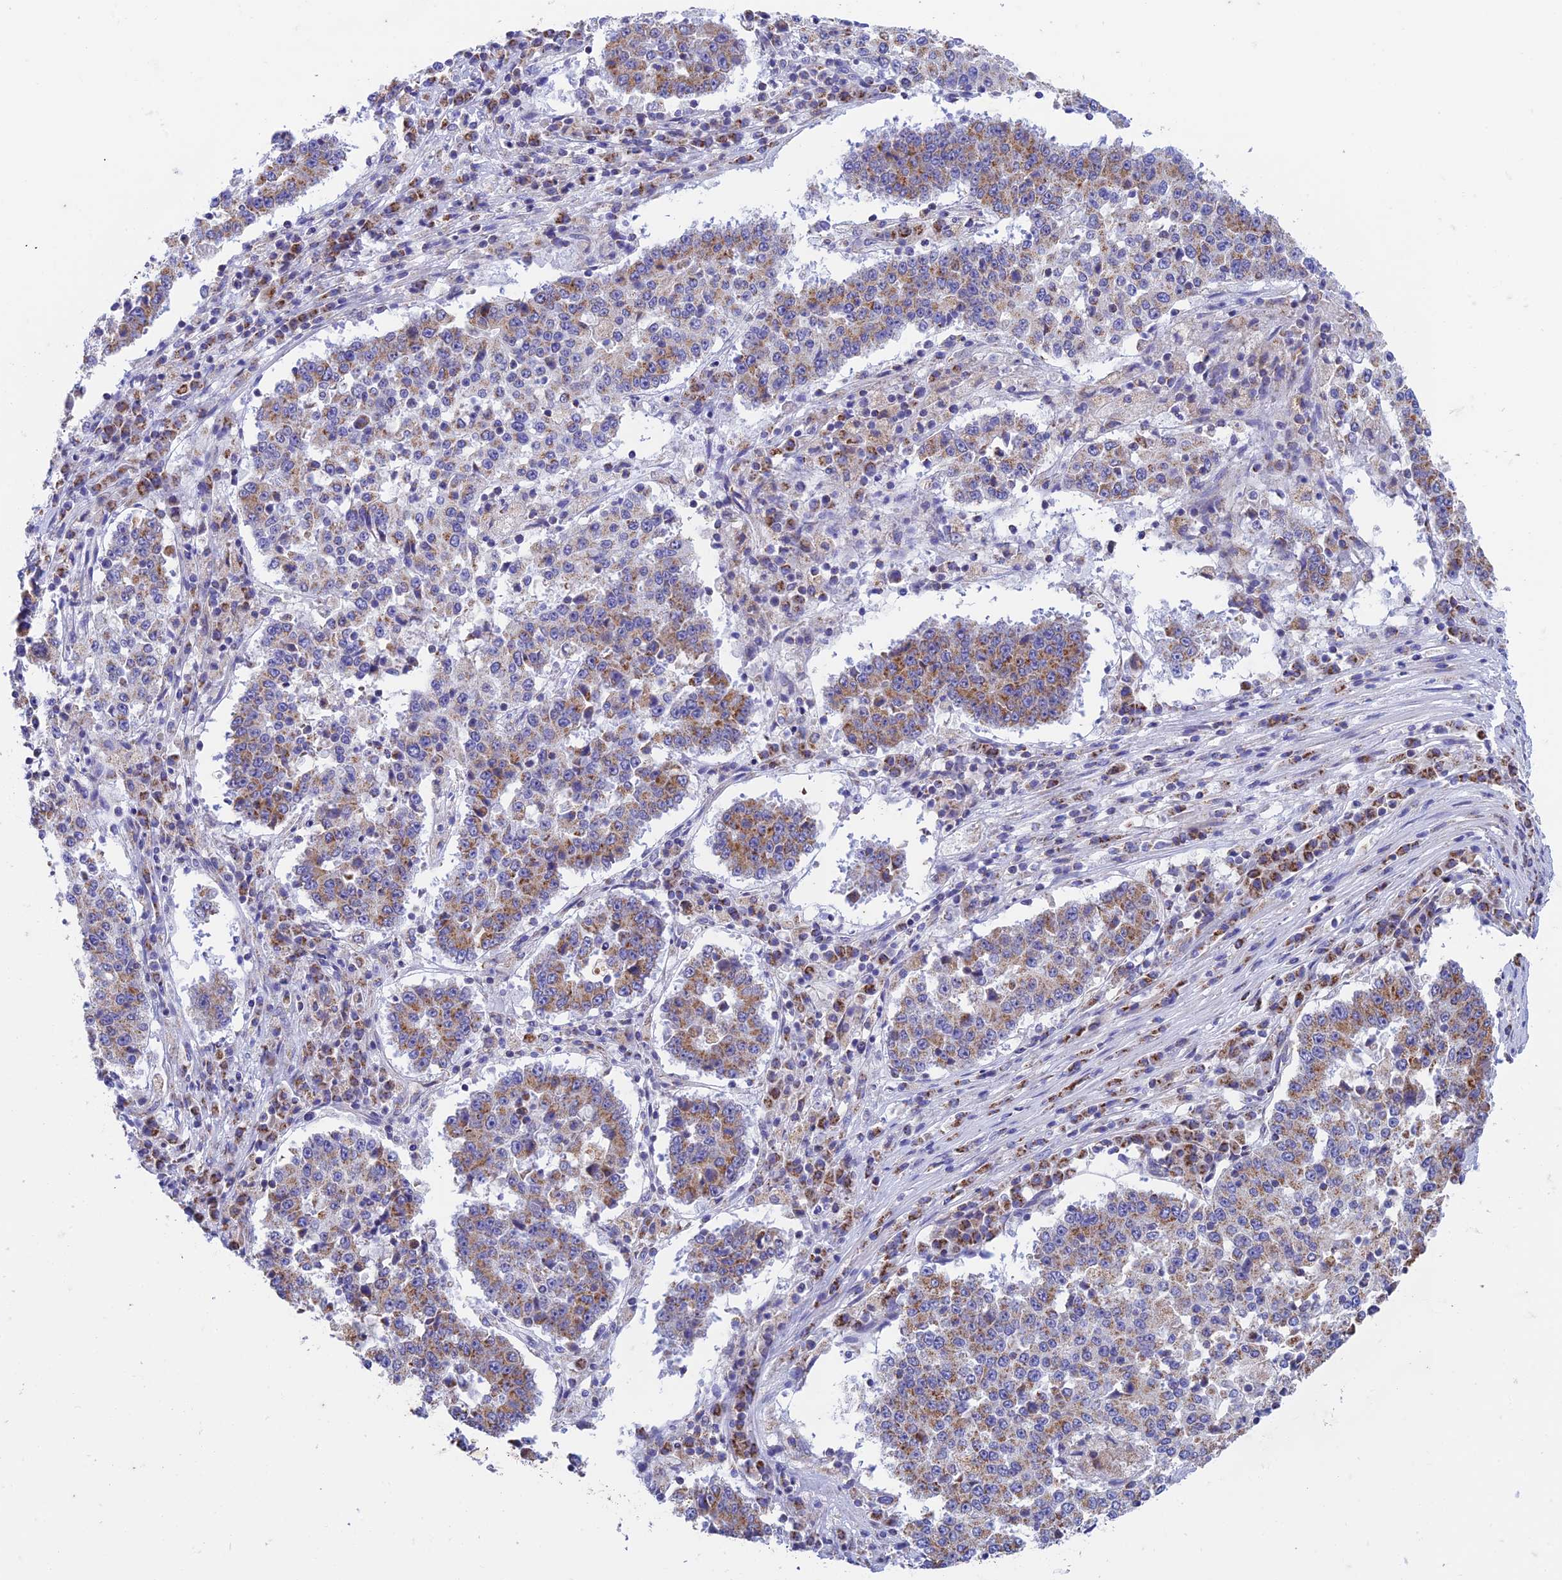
{"staining": {"intensity": "moderate", "quantity": "25%-75%", "location": "cytoplasmic/membranous"}, "tissue": "stomach cancer", "cell_type": "Tumor cells", "image_type": "cancer", "snomed": [{"axis": "morphology", "description": "Adenocarcinoma, NOS"}, {"axis": "topography", "description": "Stomach"}], "caption": "Human adenocarcinoma (stomach) stained with a brown dye displays moderate cytoplasmic/membranous positive staining in about 25%-75% of tumor cells.", "gene": "ZNF181", "patient": {"sex": "male", "age": 59}}